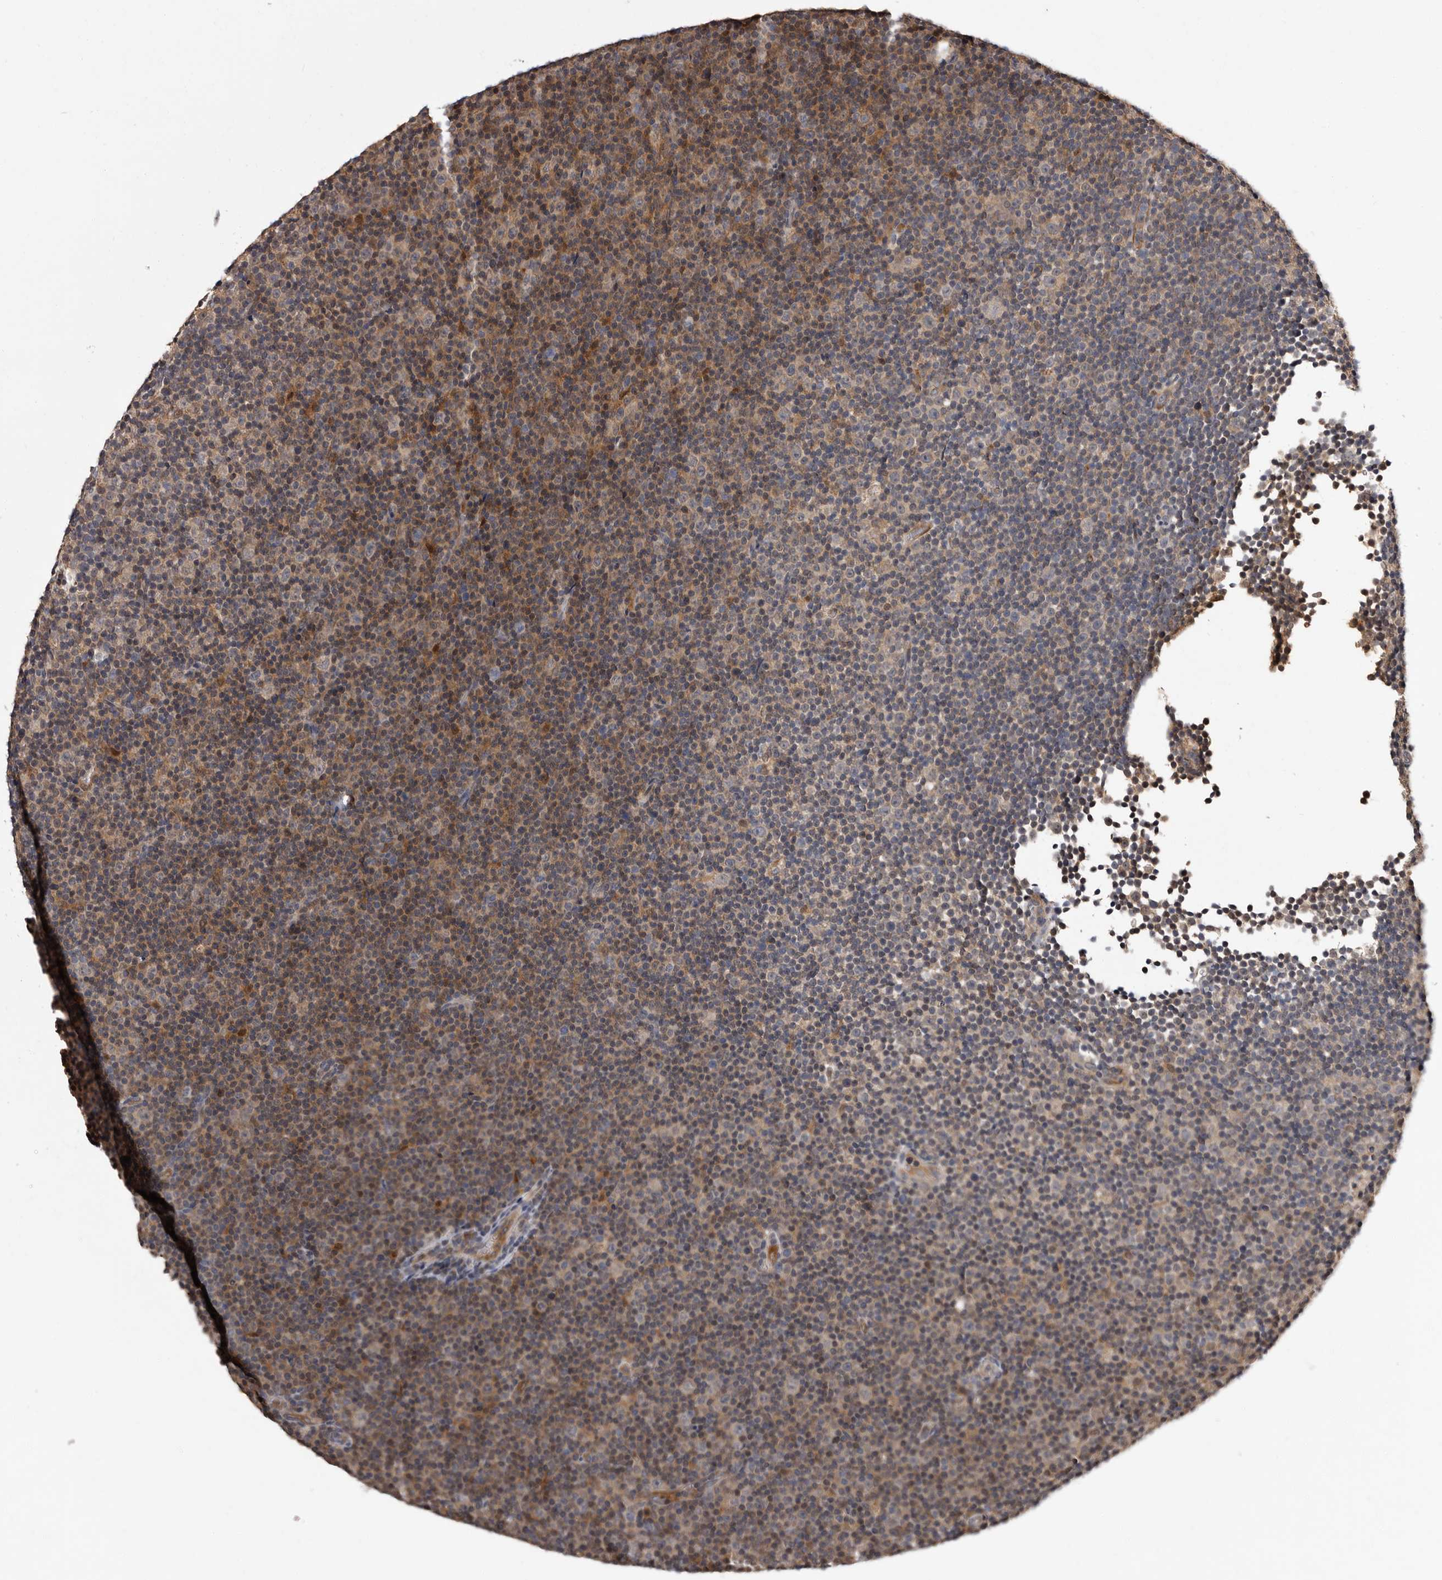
{"staining": {"intensity": "weak", "quantity": "<25%", "location": "cytoplasmic/membranous"}, "tissue": "lymphoma", "cell_type": "Tumor cells", "image_type": "cancer", "snomed": [{"axis": "morphology", "description": "Malignant lymphoma, non-Hodgkin's type, Low grade"}, {"axis": "topography", "description": "Lymph node"}], "caption": "Immunohistochemistry histopathology image of neoplastic tissue: low-grade malignant lymphoma, non-Hodgkin's type stained with DAB (3,3'-diaminobenzidine) shows no significant protein positivity in tumor cells.", "gene": "DNPH1", "patient": {"sex": "female", "age": 67}}